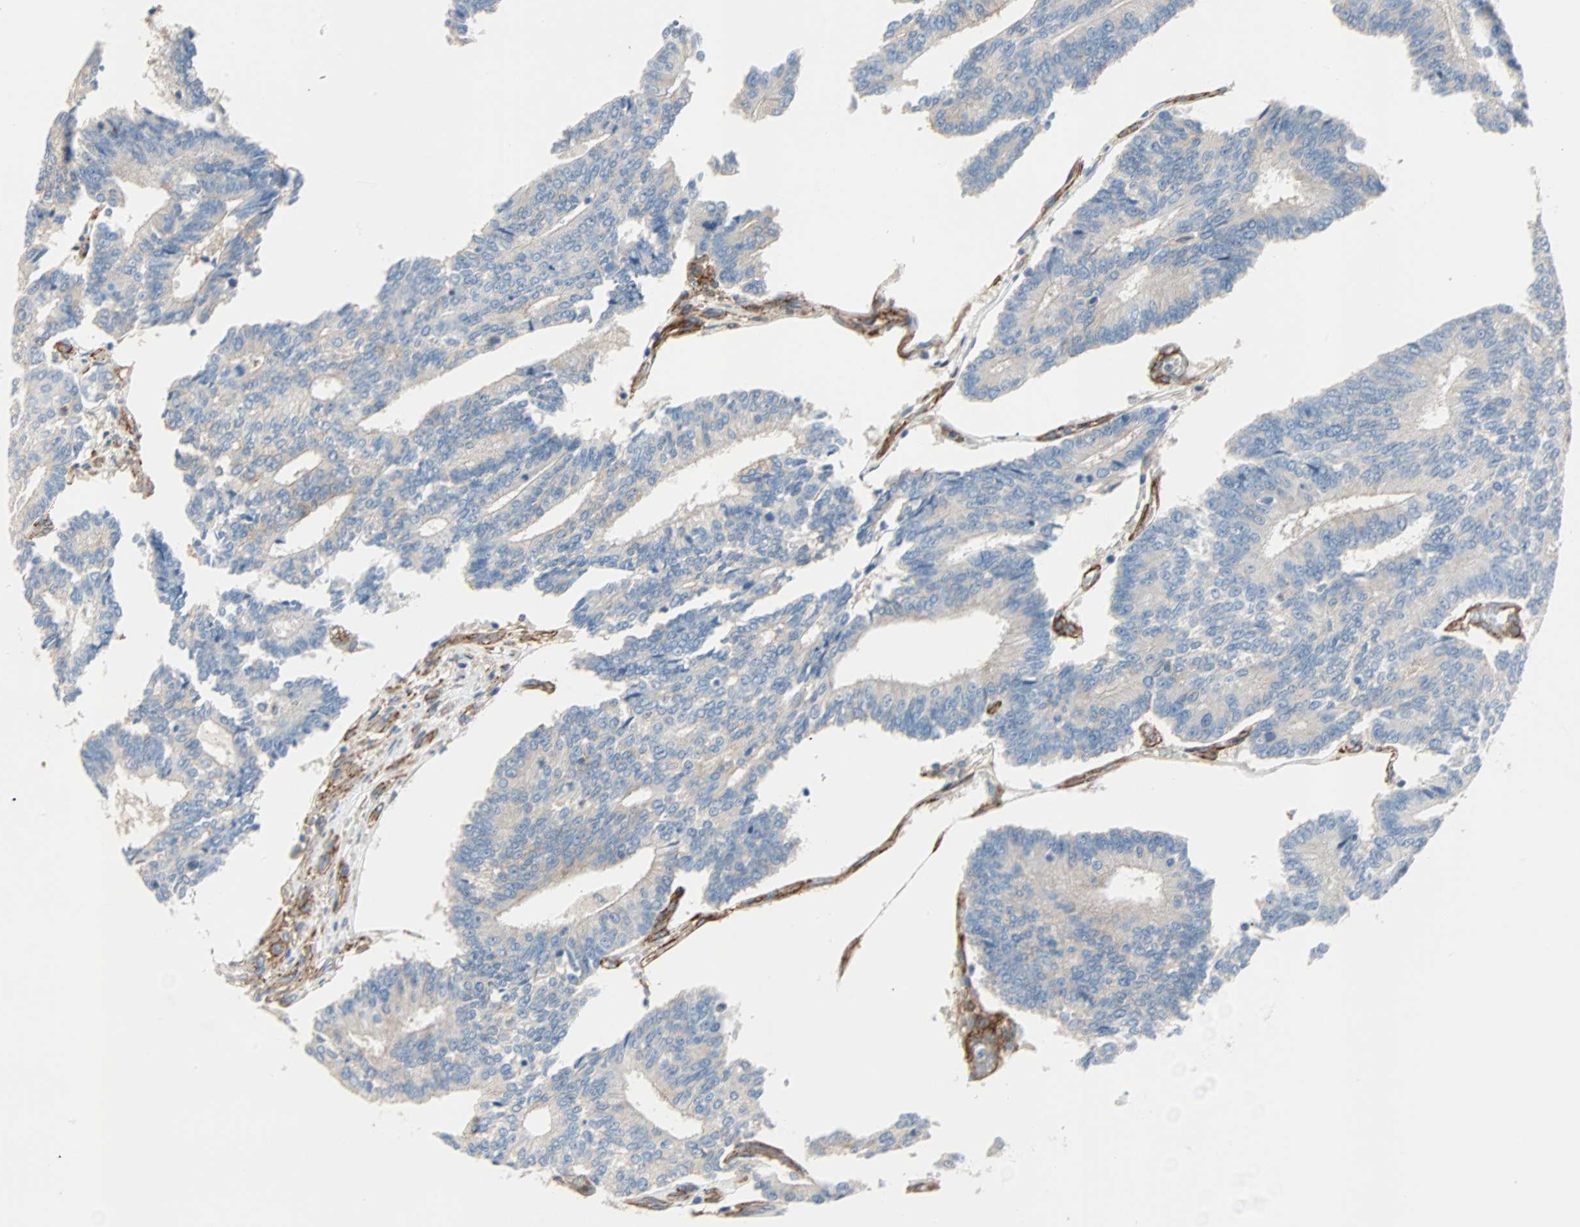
{"staining": {"intensity": "weak", "quantity": "25%-75%", "location": "cytoplasmic/membranous"}, "tissue": "prostate cancer", "cell_type": "Tumor cells", "image_type": "cancer", "snomed": [{"axis": "morphology", "description": "Adenocarcinoma, High grade"}, {"axis": "topography", "description": "Prostate"}], "caption": "DAB immunohistochemical staining of human prostate cancer (high-grade adenocarcinoma) reveals weak cytoplasmic/membranous protein expression in about 25%-75% of tumor cells.", "gene": "EPB41L2", "patient": {"sex": "male", "age": 55}}